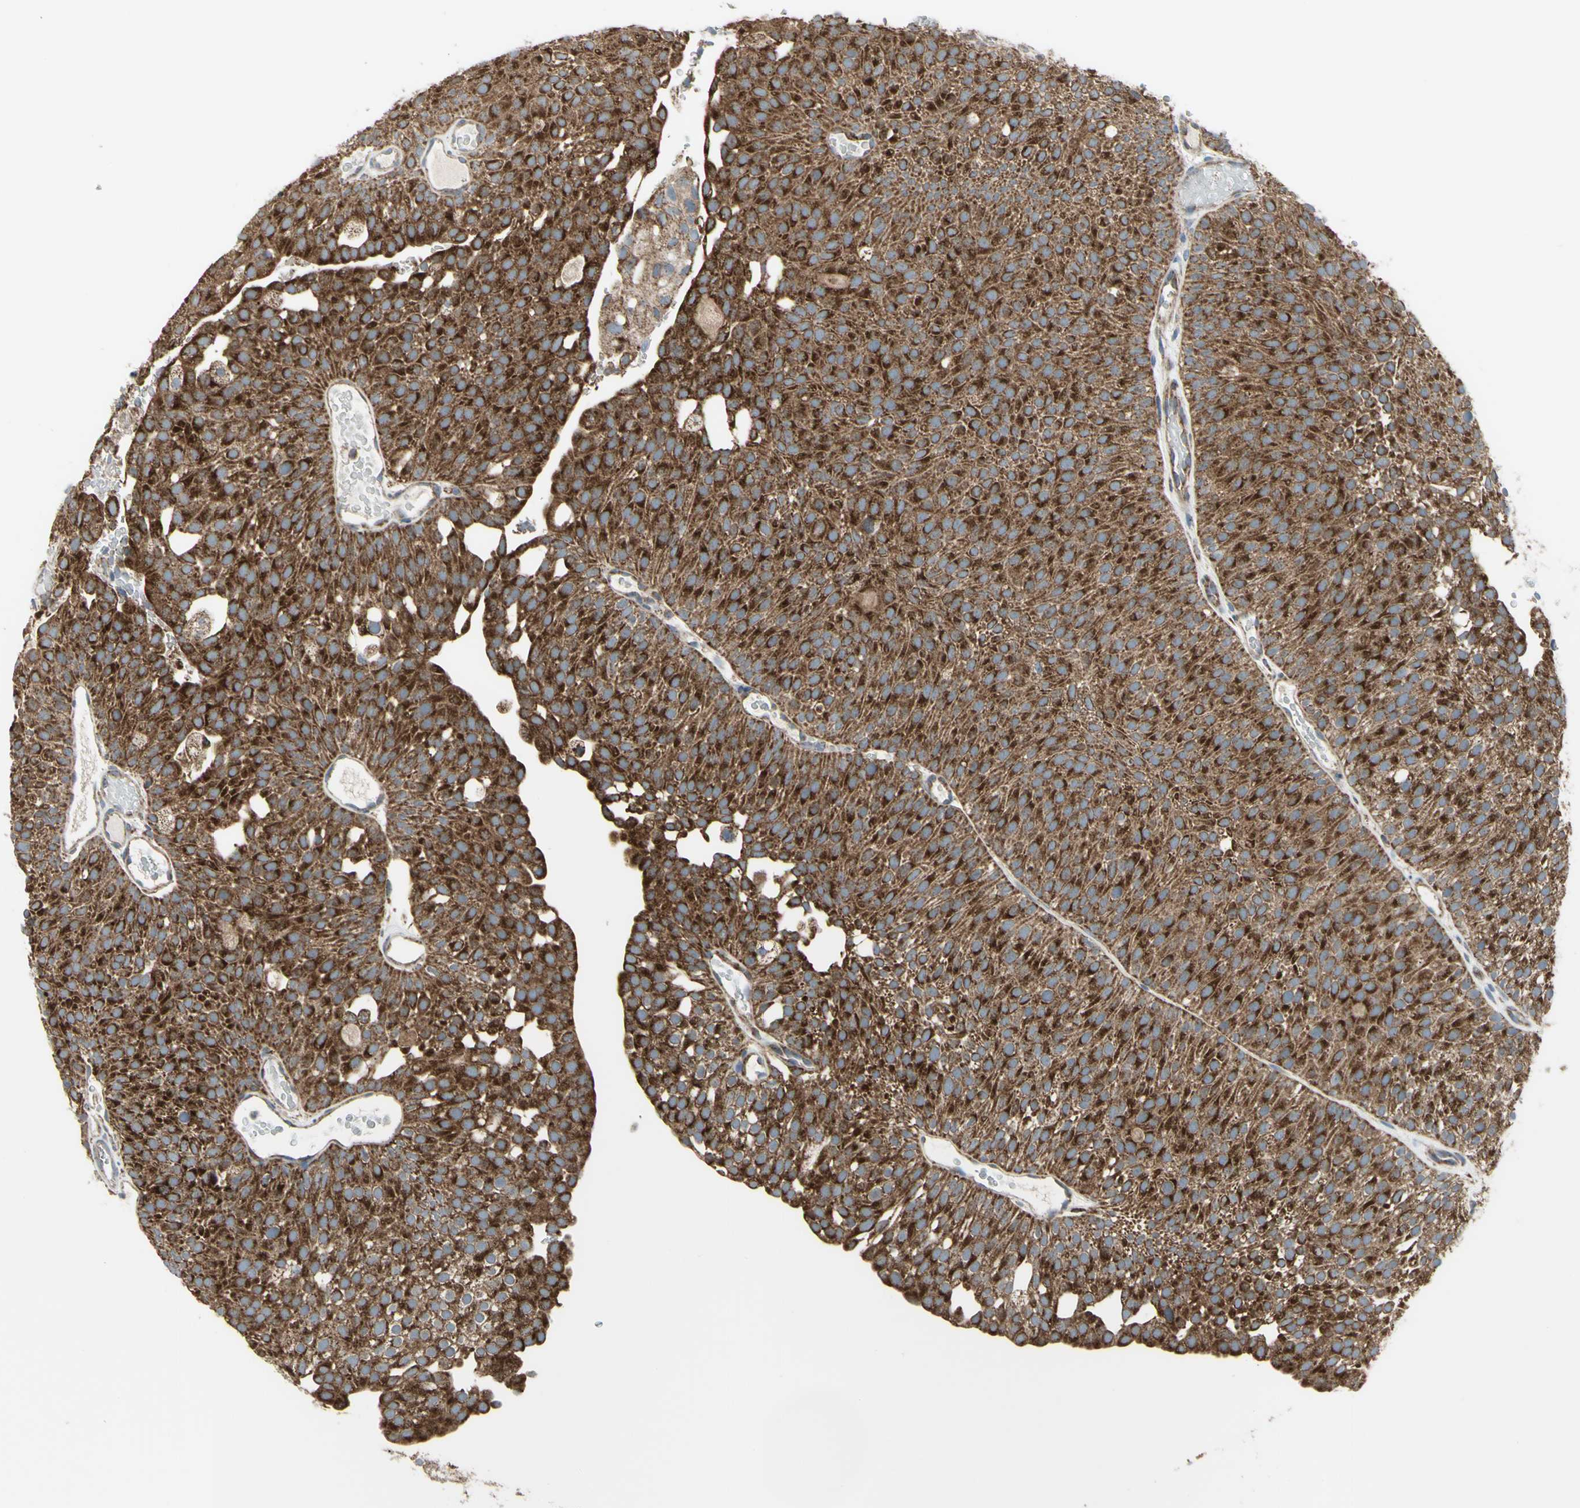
{"staining": {"intensity": "strong", "quantity": "25%-75%", "location": "cytoplasmic/membranous"}, "tissue": "urothelial cancer", "cell_type": "Tumor cells", "image_type": "cancer", "snomed": [{"axis": "morphology", "description": "Urothelial carcinoma, Low grade"}, {"axis": "topography", "description": "Urinary bladder"}], "caption": "An immunohistochemistry (IHC) image of tumor tissue is shown. Protein staining in brown highlights strong cytoplasmic/membranous positivity in urothelial cancer within tumor cells.", "gene": "FAM171B", "patient": {"sex": "male", "age": 78}}